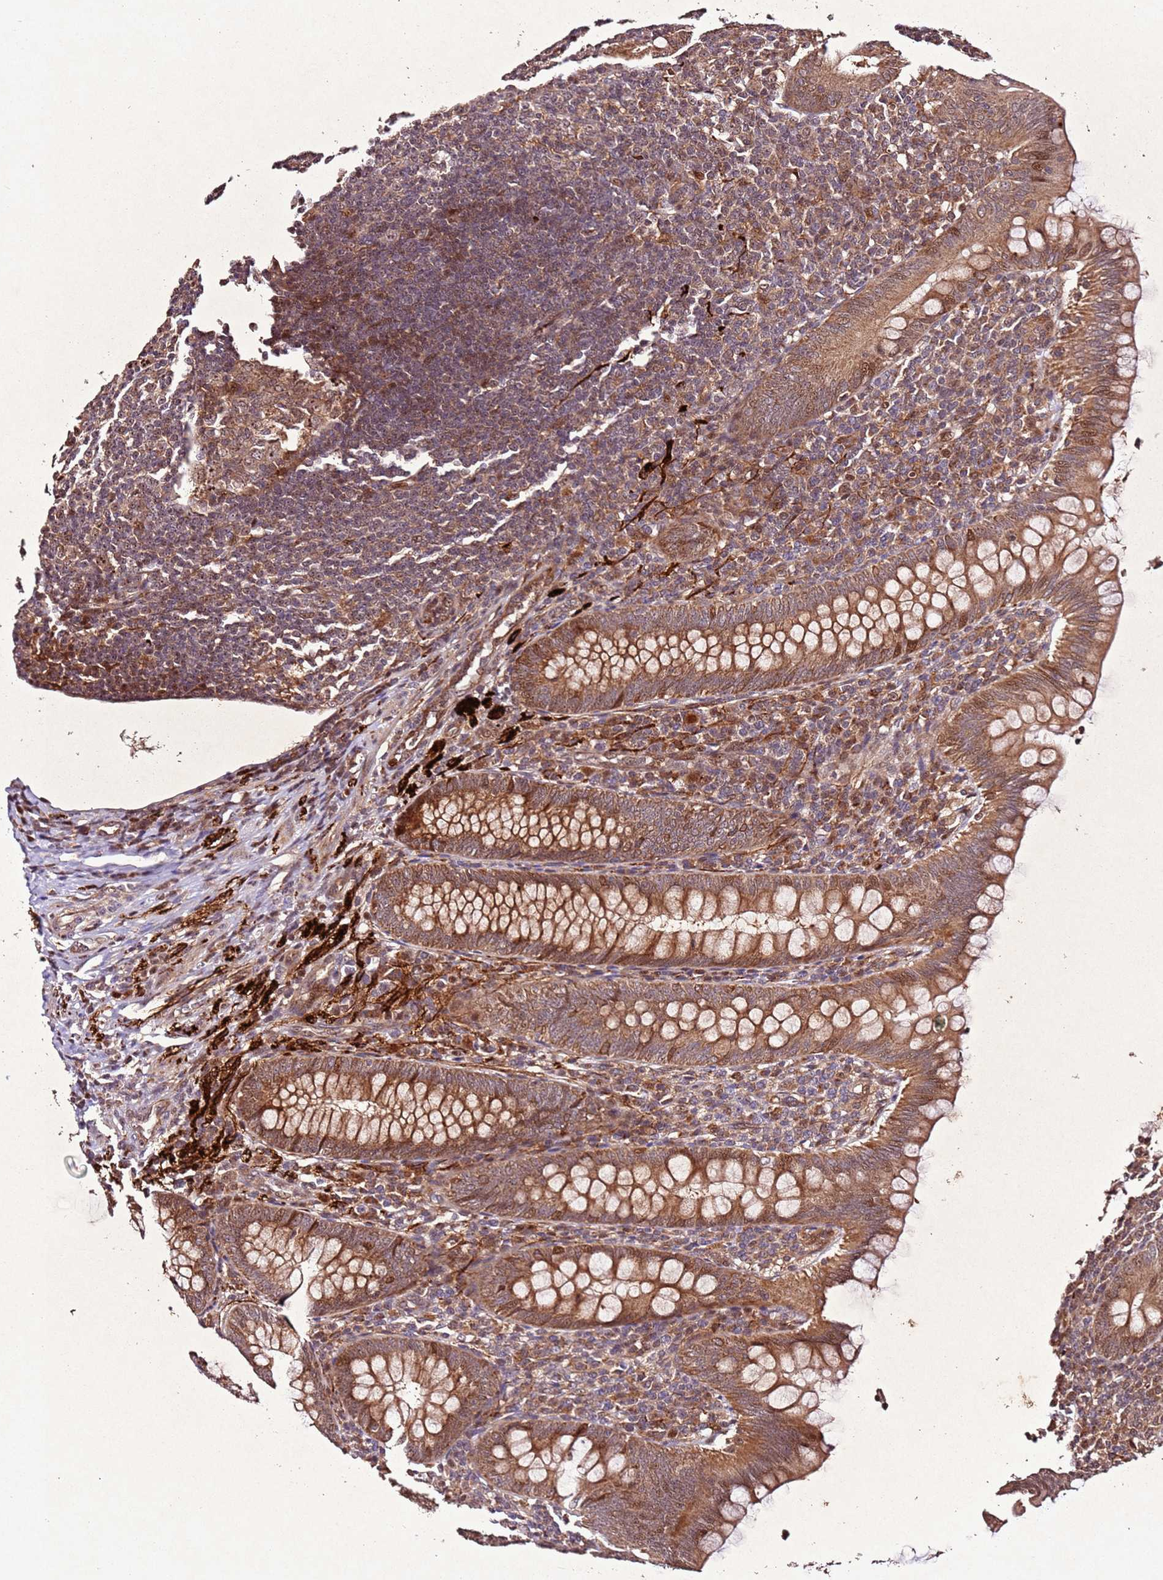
{"staining": {"intensity": "moderate", "quantity": ">75%", "location": "cytoplasmic/membranous"}, "tissue": "appendix", "cell_type": "Glandular cells", "image_type": "normal", "snomed": [{"axis": "morphology", "description": "Normal tissue, NOS"}, {"axis": "topography", "description": "Appendix"}], "caption": "A medium amount of moderate cytoplasmic/membranous expression is appreciated in approximately >75% of glandular cells in benign appendix.", "gene": "PTMA", "patient": {"sex": "male", "age": 14}}